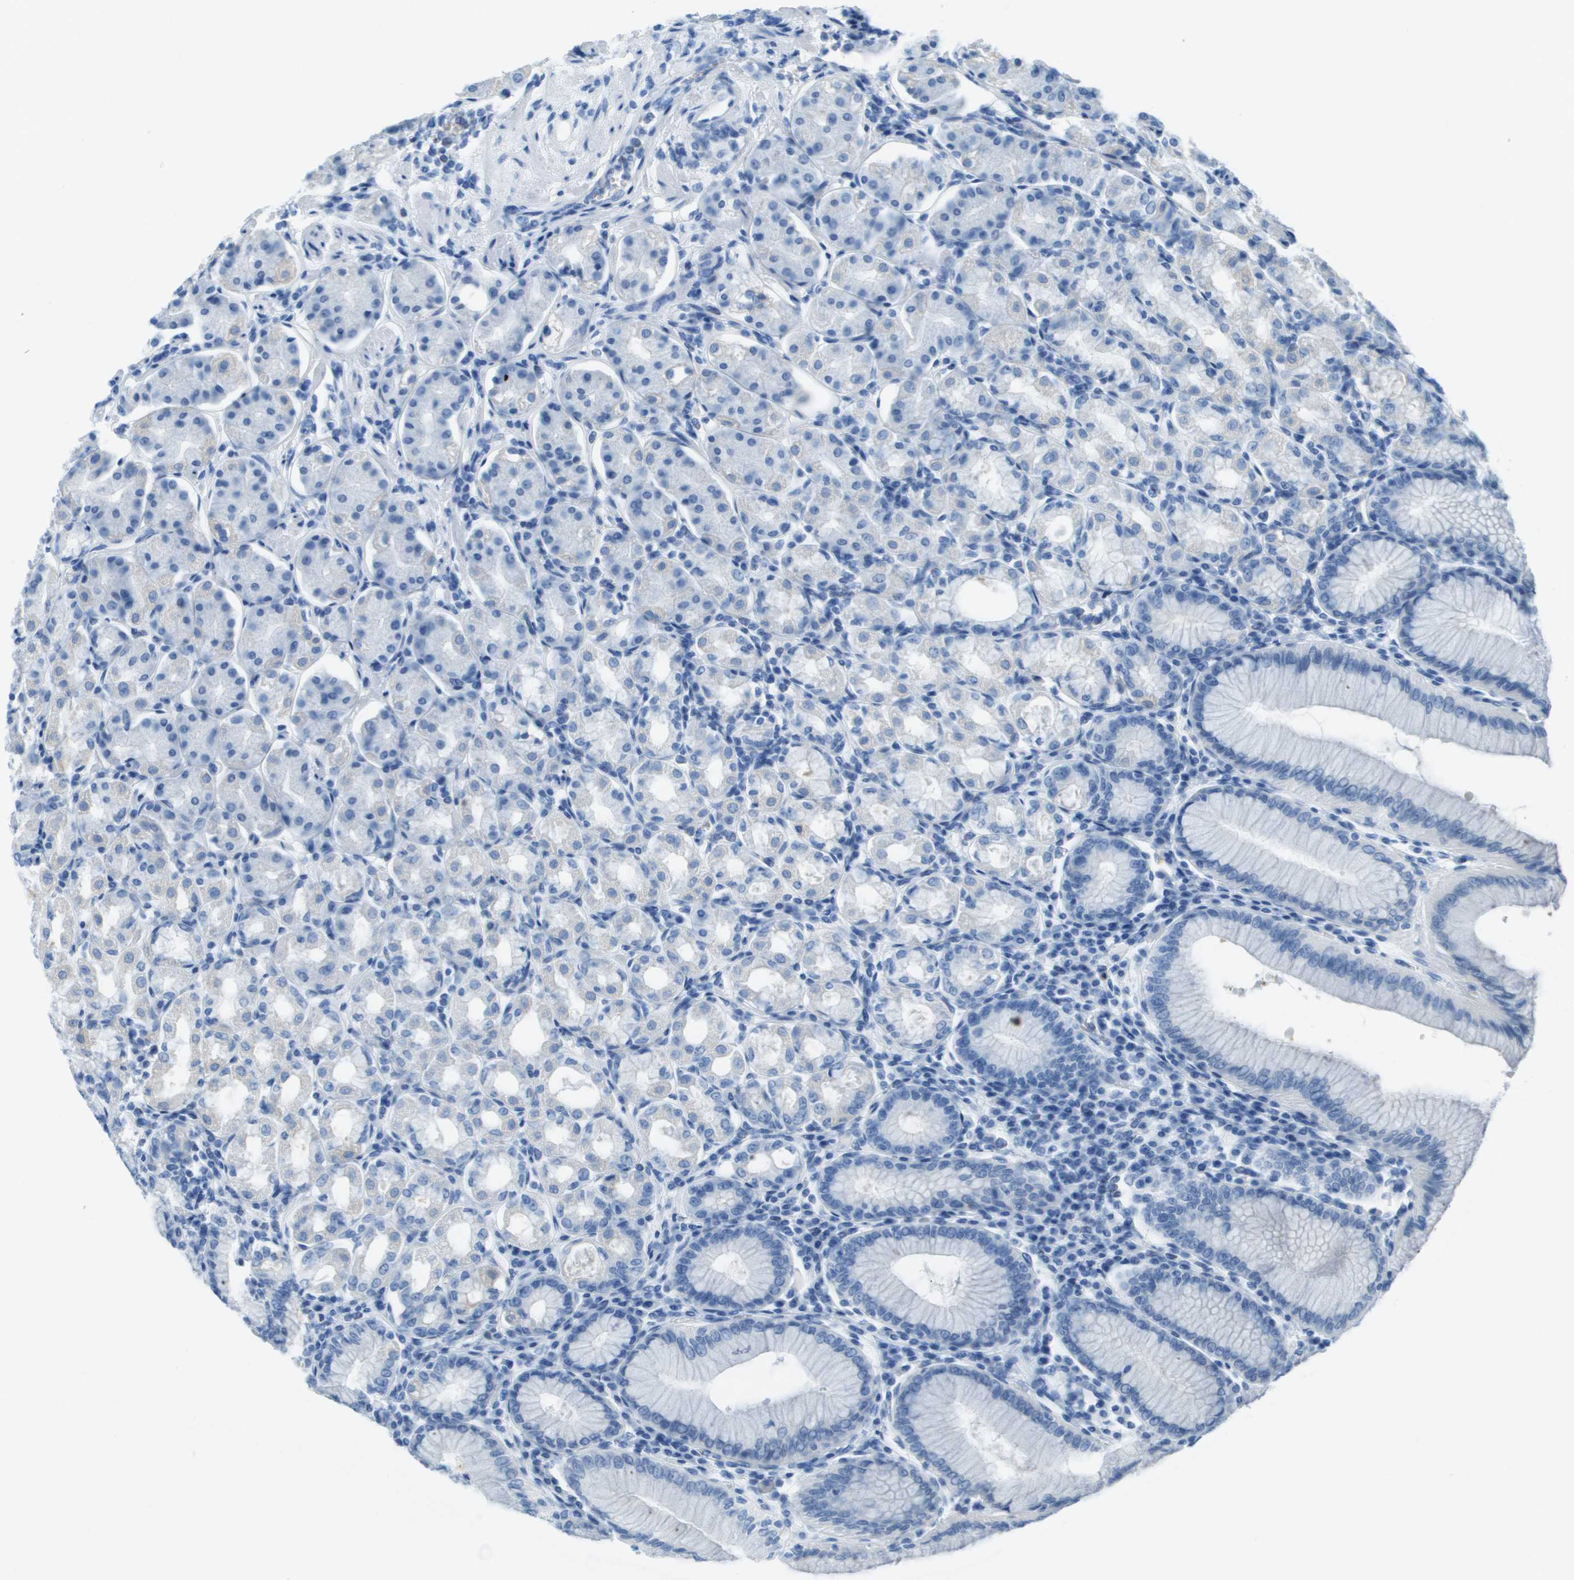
{"staining": {"intensity": "weak", "quantity": "<25%", "location": "cytoplasmic/membranous"}, "tissue": "stomach", "cell_type": "Glandular cells", "image_type": "normal", "snomed": [{"axis": "morphology", "description": "Normal tissue, NOS"}, {"axis": "topography", "description": "Stomach"}, {"axis": "topography", "description": "Stomach, lower"}], "caption": "IHC image of benign human stomach stained for a protein (brown), which displays no staining in glandular cells.", "gene": "CDHR2", "patient": {"sex": "female", "age": 56}}